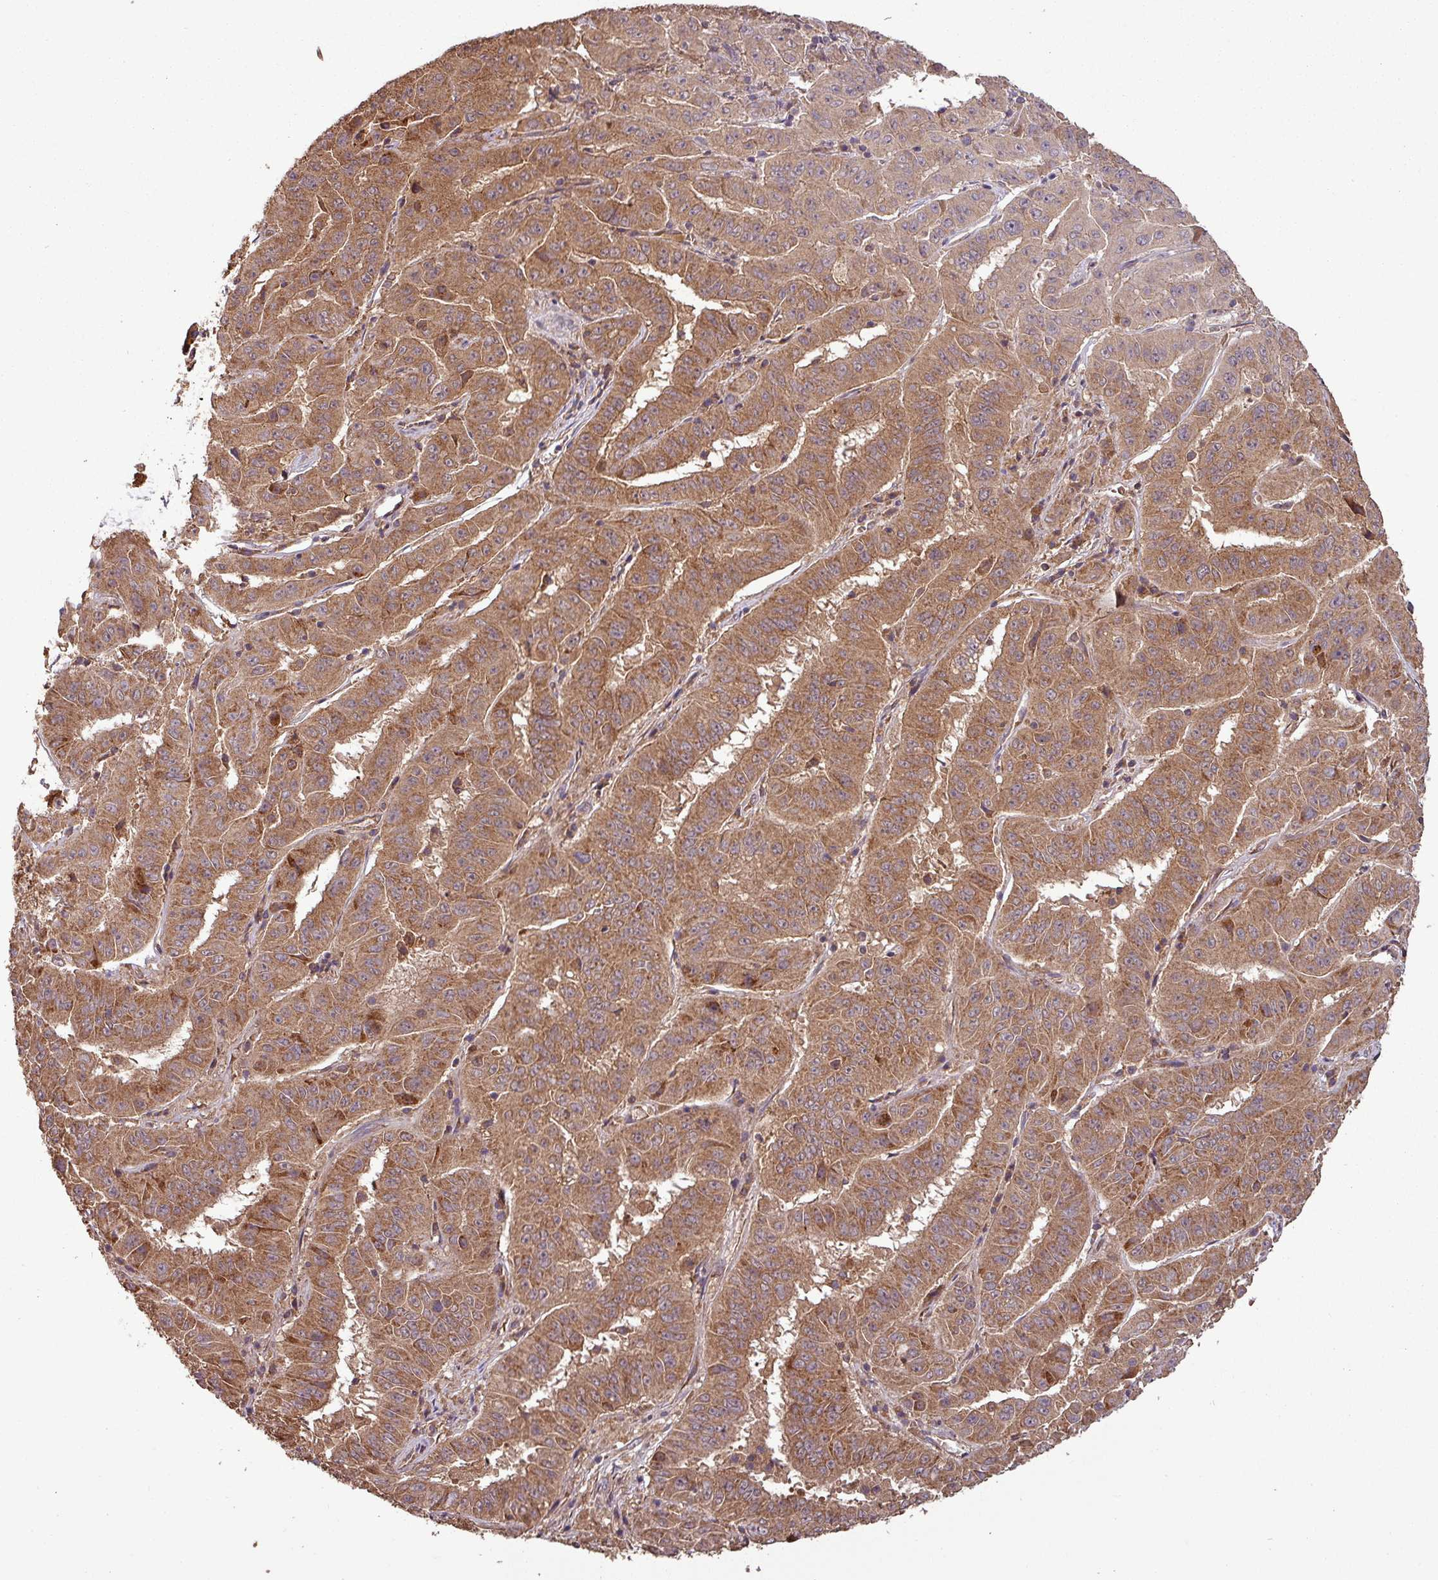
{"staining": {"intensity": "moderate", "quantity": ">75%", "location": "cytoplasmic/membranous"}, "tissue": "pancreatic cancer", "cell_type": "Tumor cells", "image_type": "cancer", "snomed": [{"axis": "morphology", "description": "Adenocarcinoma, NOS"}, {"axis": "topography", "description": "Pancreas"}], "caption": "Protein staining displays moderate cytoplasmic/membranous positivity in approximately >75% of tumor cells in pancreatic cancer. (brown staining indicates protein expression, while blue staining denotes nuclei).", "gene": "NT5C3A", "patient": {"sex": "male", "age": 63}}